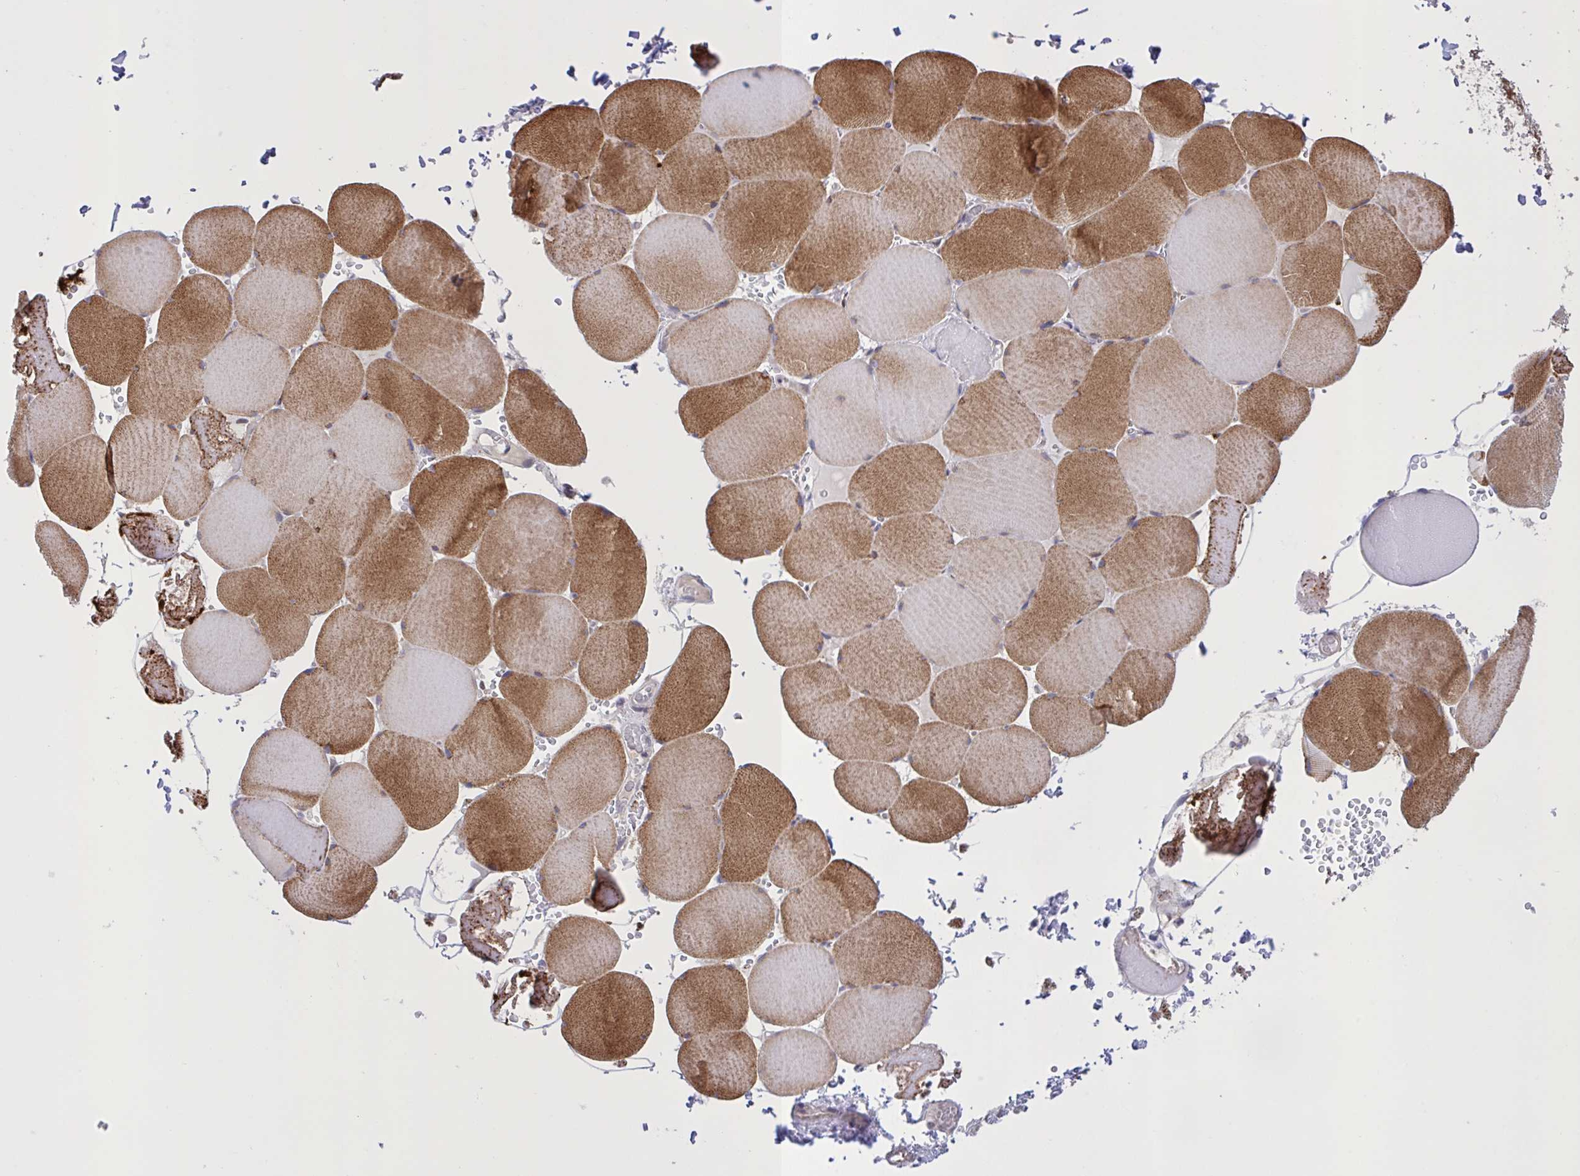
{"staining": {"intensity": "moderate", "quantity": "25%-75%", "location": "cytoplasmic/membranous"}, "tissue": "skeletal muscle", "cell_type": "Myocytes", "image_type": "normal", "snomed": [{"axis": "morphology", "description": "Normal tissue, NOS"}, {"axis": "topography", "description": "Skeletal muscle"}, {"axis": "topography", "description": "Head-Neck"}], "caption": "The image displays staining of benign skeletal muscle, revealing moderate cytoplasmic/membranous protein expression (brown color) within myocytes.", "gene": "MRGPRX2", "patient": {"sex": "male", "age": 66}}